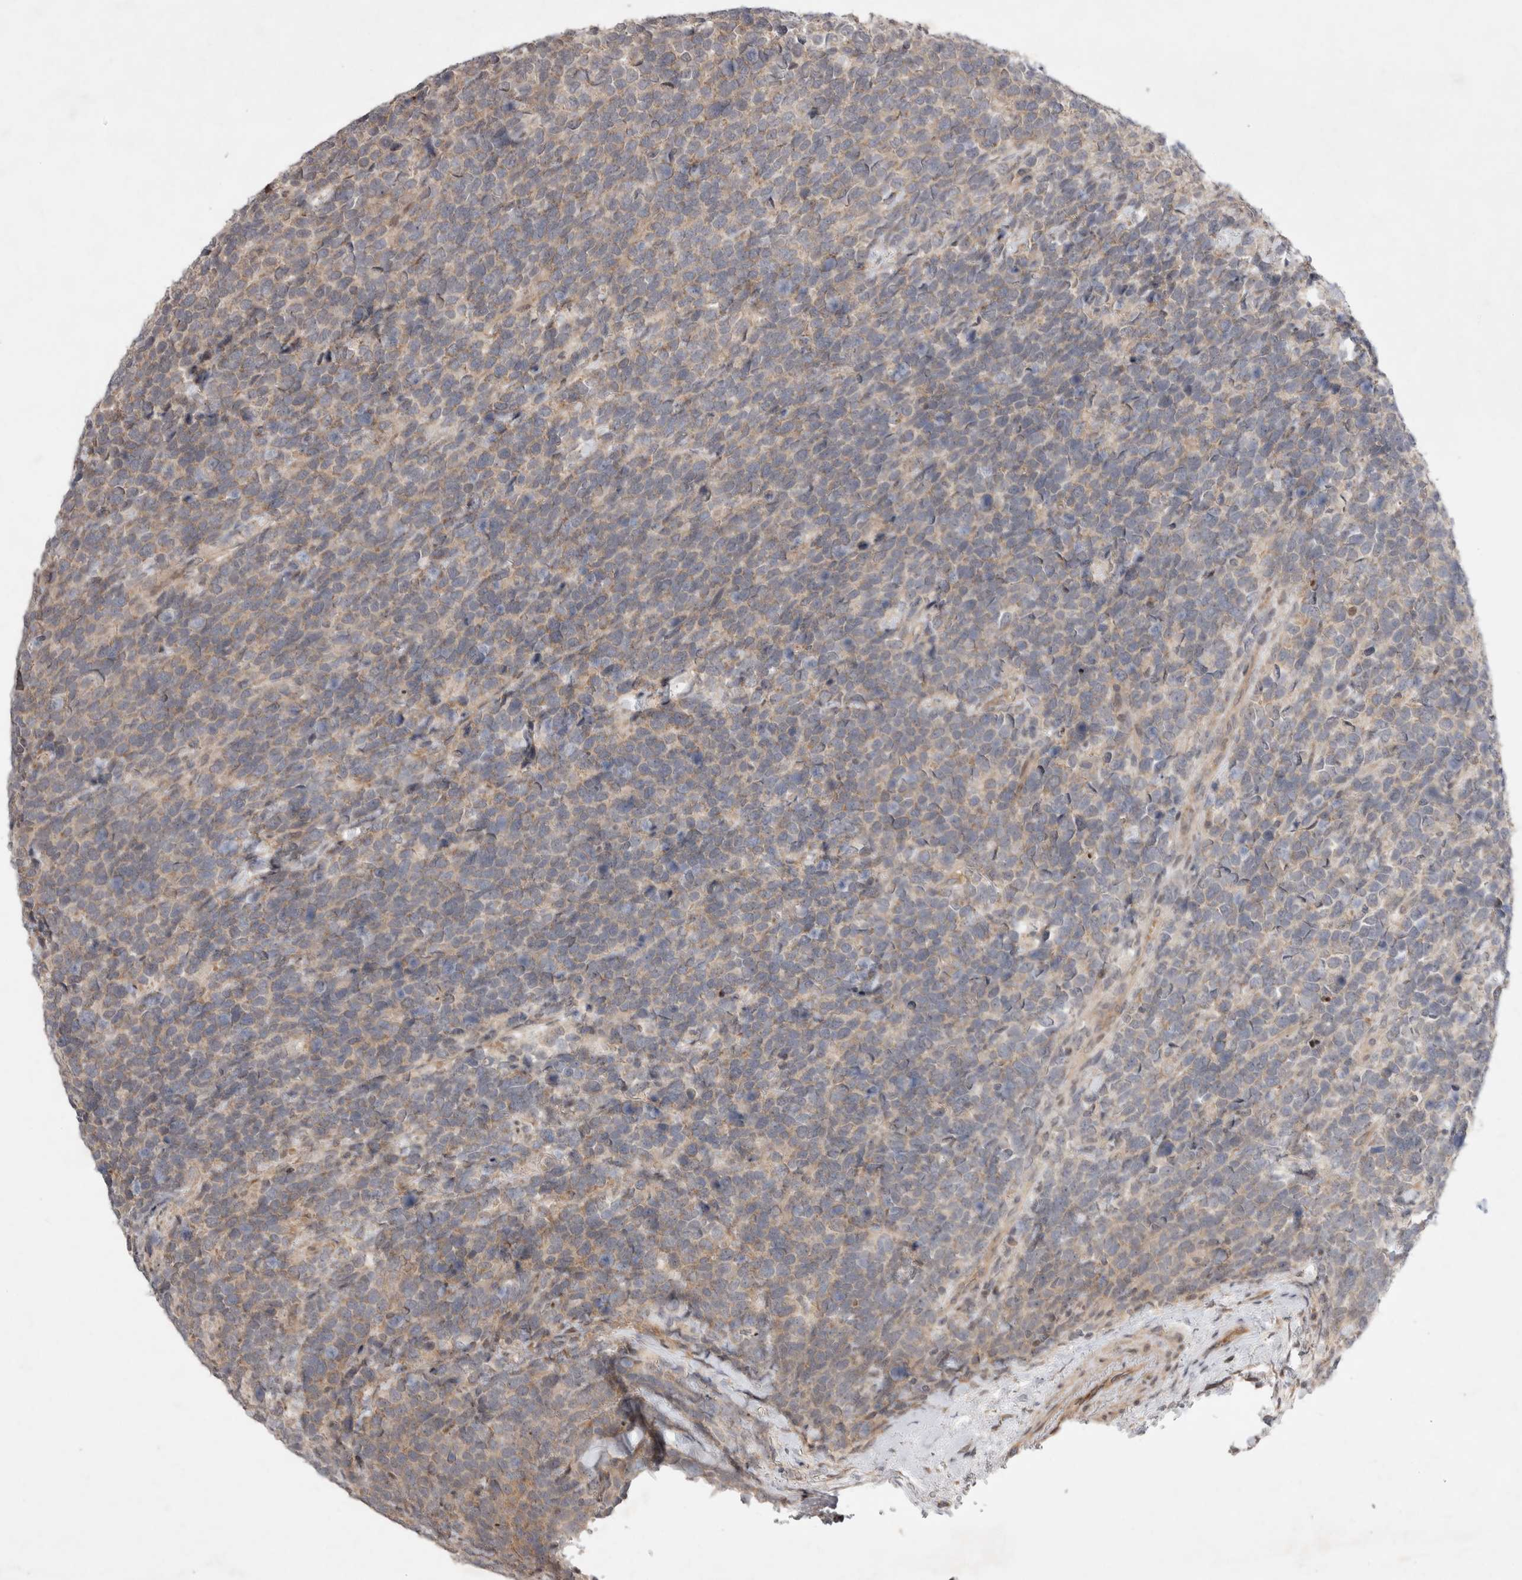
{"staining": {"intensity": "weak", "quantity": "25%-75%", "location": "cytoplasmic/membranous"}, "tissue": "urothelial cancer", "cell_type": "Tumor cells", "image_type": "cancer", "snomed": [{"axis": "morphology", "description": "Urothelial carcinoma, High grade"}, {"axis": "topography", "description": "Urinary bladder"}], "caption": "Weak cytoplasmic/membranous positivity for a protein is identified in approximately 25%-75% of tumor cells of urothelial carcinoma (high-grade) using IHC.", "gene": "EIF2AK1", "patient": {"sex": "female", "age": 82}}